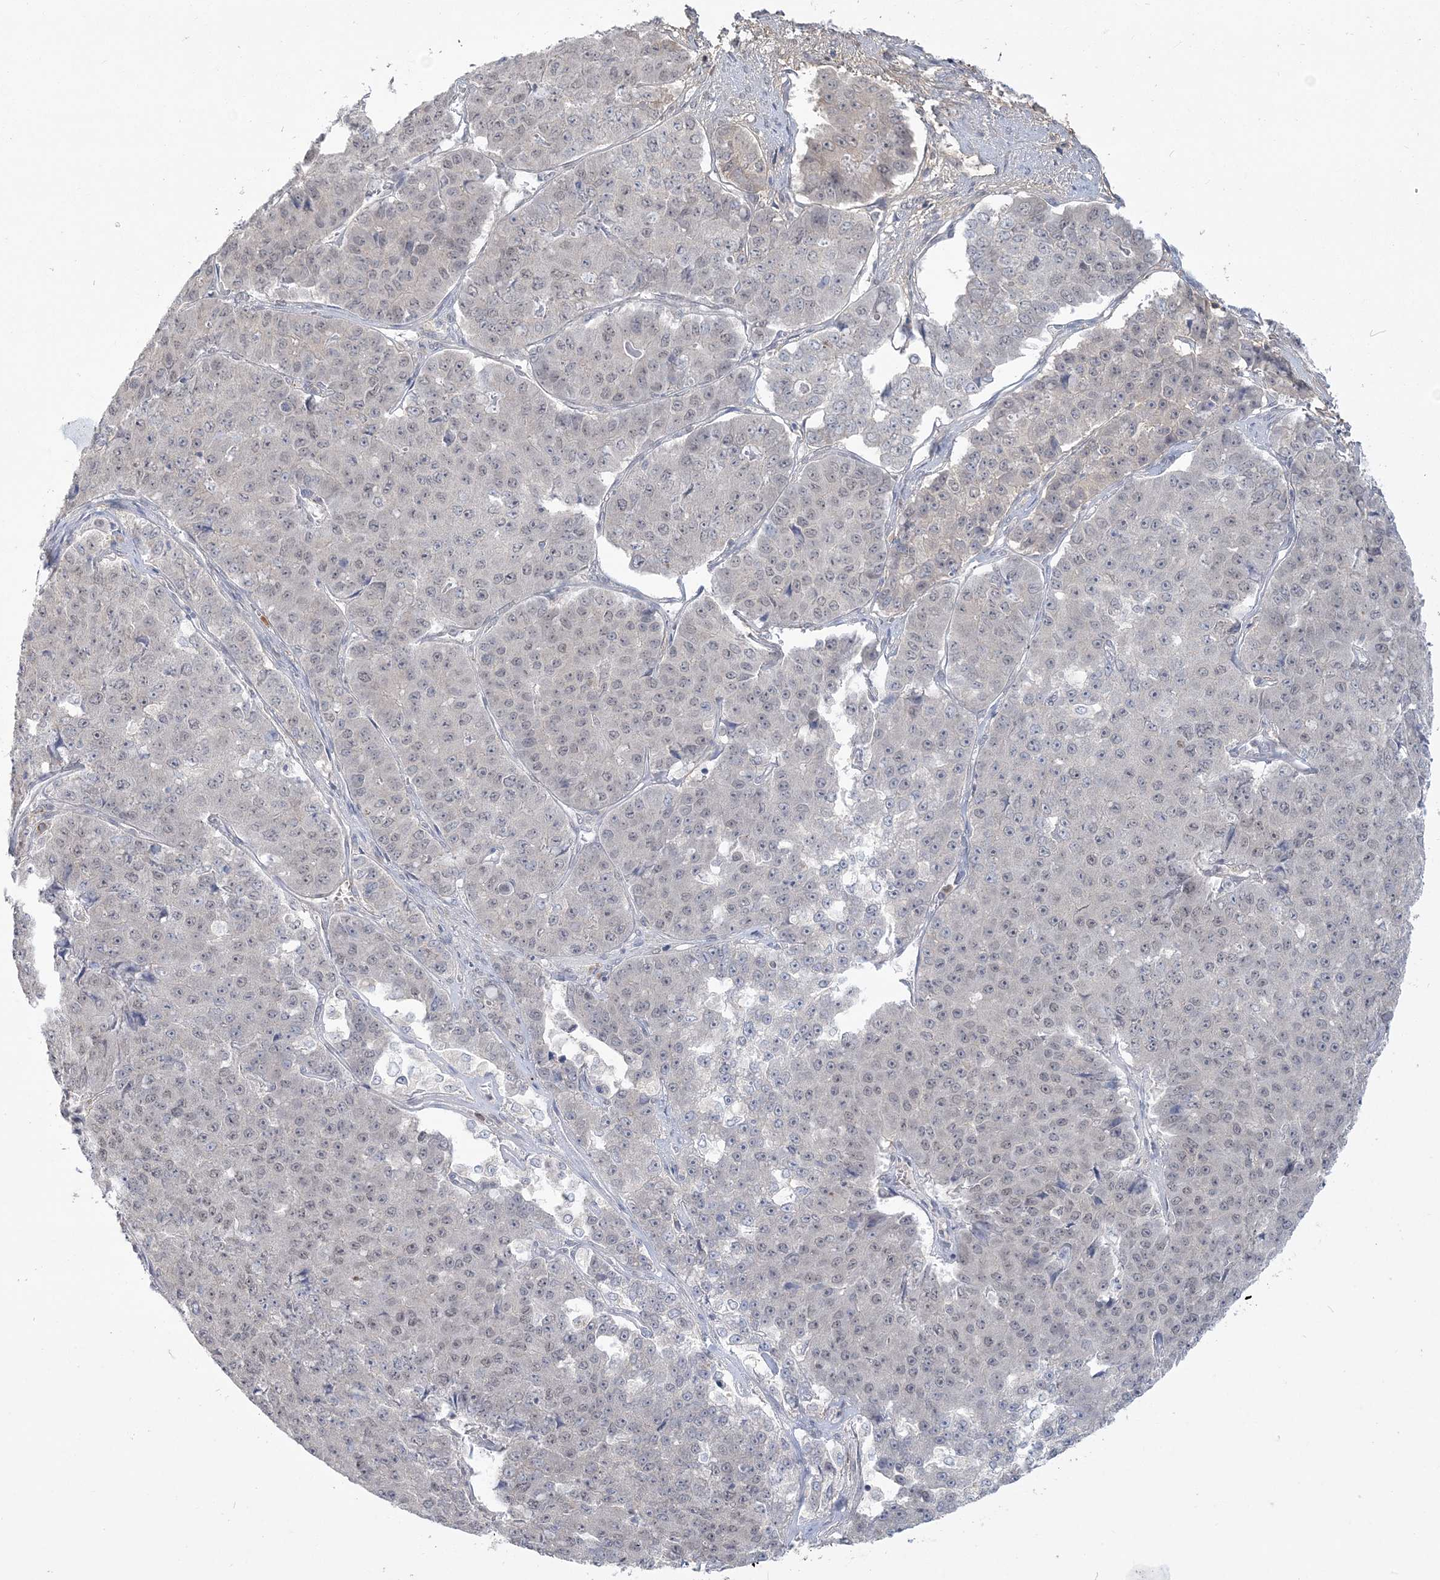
{"staining": {"intensity": "negative", "quantity": "none", "location": "none"}, "tissue": "pancreatic cancer", "cell_type": "Tumor cells", "image_type": "cancer", "snomed": [{"axis": "morphology", "description": "Adenocarcinoma, NOS"}, {"axis": "topography", "description": "Pancreas"}], "caption": "This is an immunohistochemistry histopathology image of human pancreatic cancer (adenocarcinoma). There is no positivity in tumor cells.", "gene": "ANKS1A", "patient": {"sex": "male", "age": 50}}